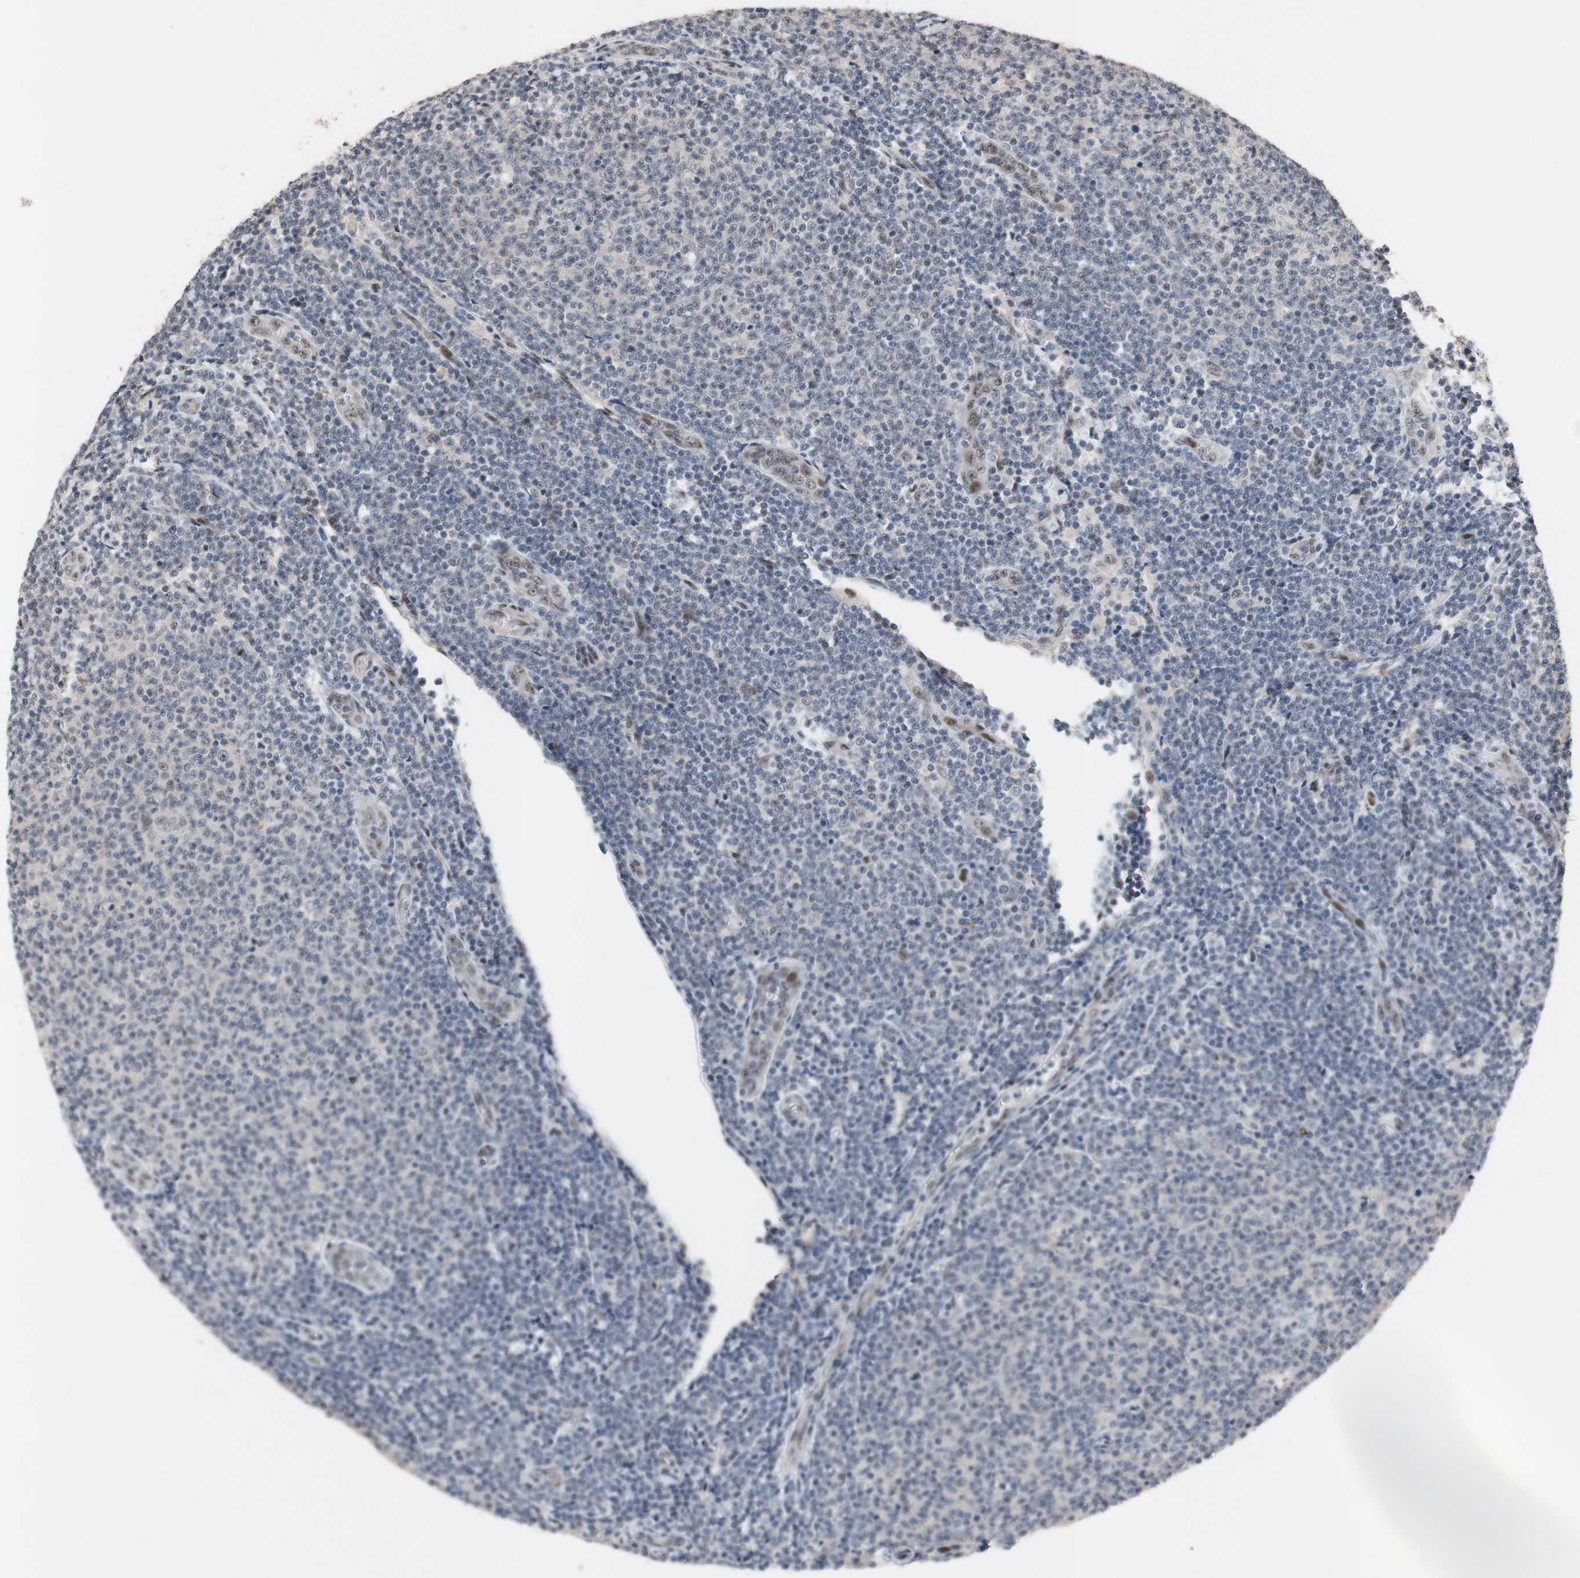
{"staining": {"intensity": "negative", "quantity": "none", "location": "none"}, "tissue": "lymphoma", "cell_type": "Tumor cells", "image_type": "cancer", "snomed": [{"axis": "morphology", "description": "Malignant lymphoma, non-Hodgkin's type, Low grade"}, {"axis": "topography", "description": "Lymph node"}], "caption": "High magnification brightfield microscopy of malignant lymphoma, non-Hodgkin's type (low-grade) stained with DAB (brown) and counterstained with hematoxylin (blue): tumor cells show no significant positivity.", "gene": "SOX7", "patient": {"sex": "male", "age": 66}}